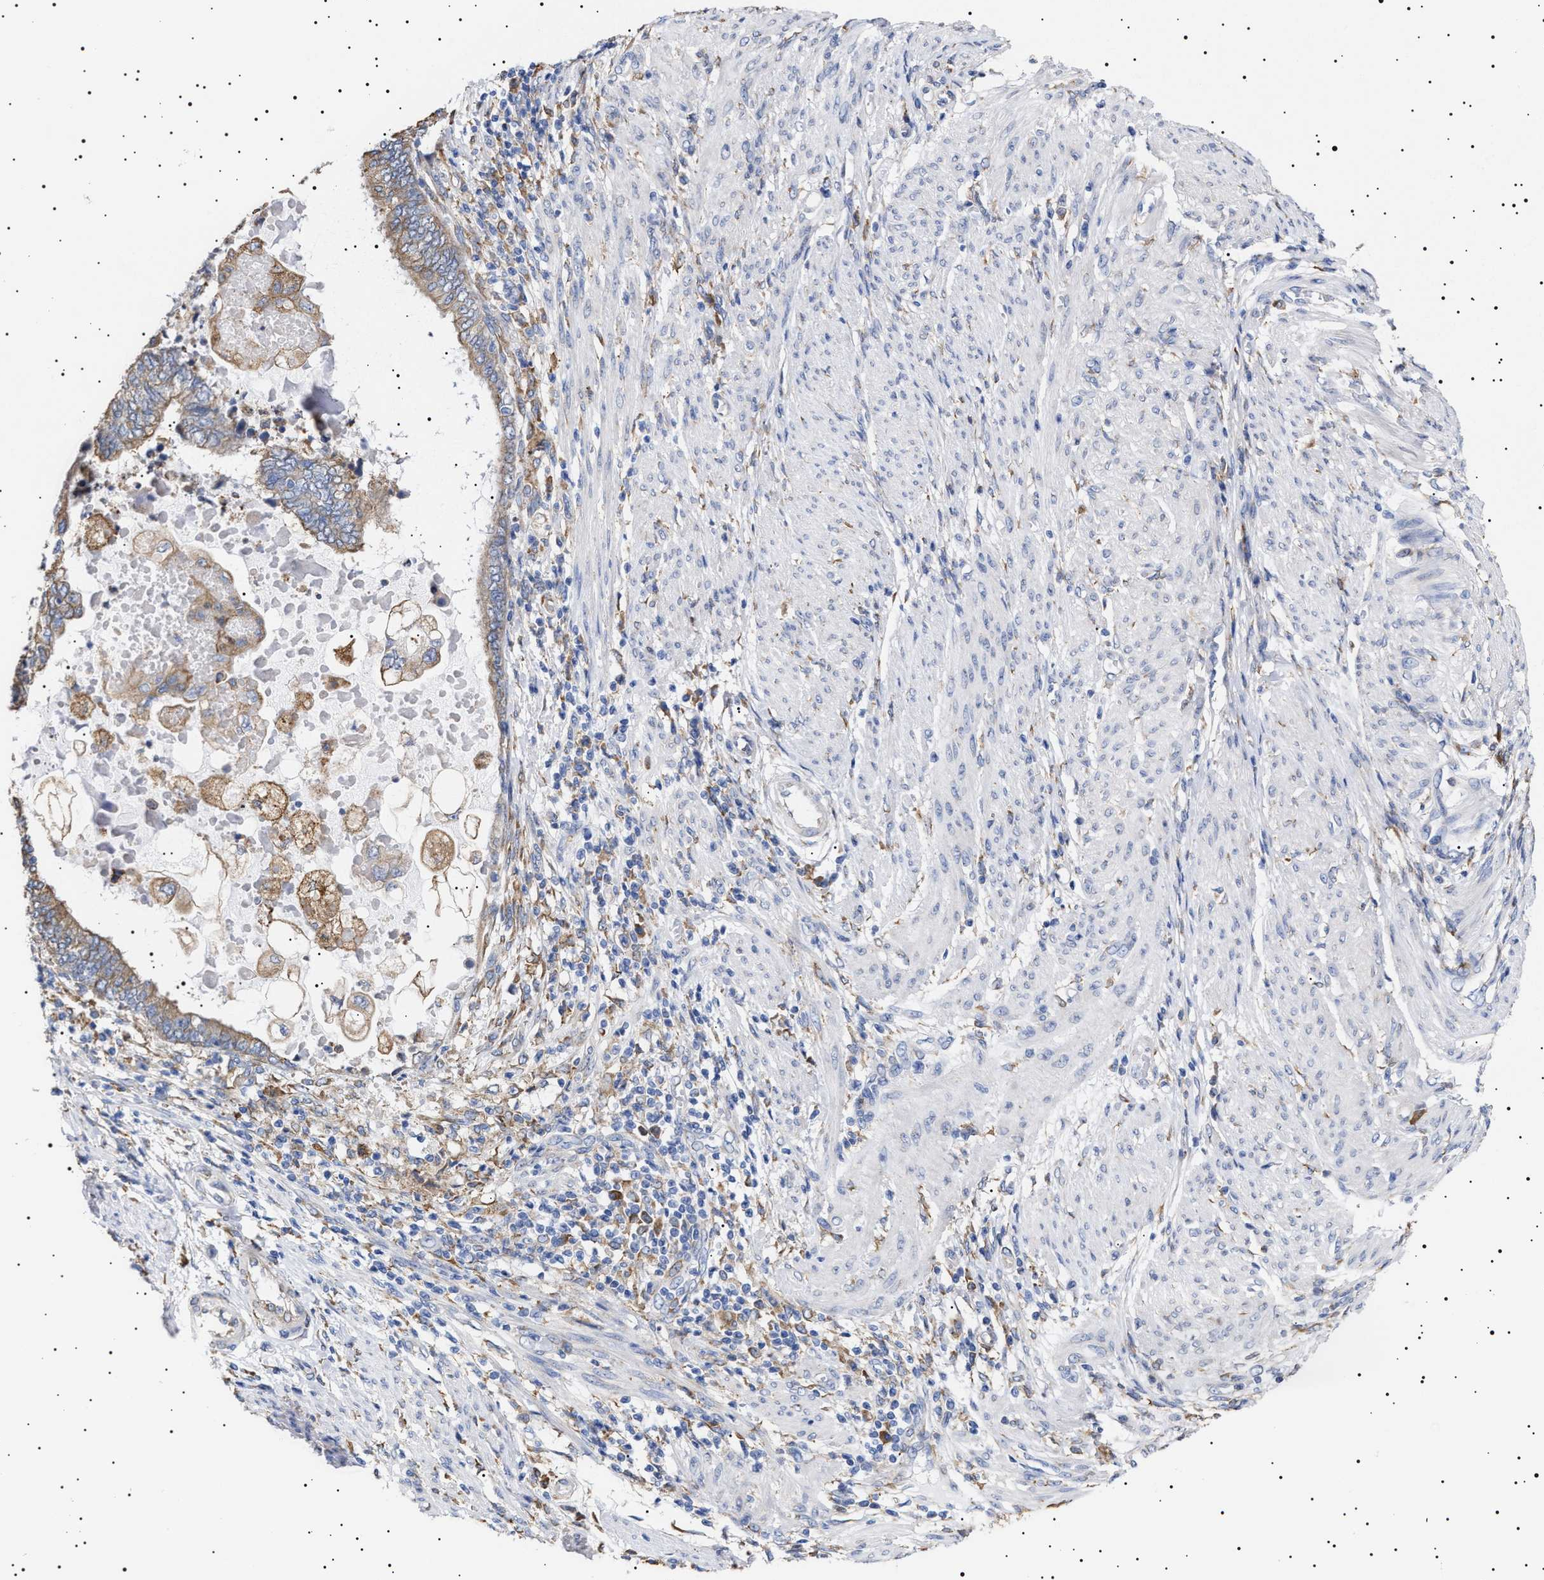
{"staining": {"intensity": "moderate", "quantity": ">75%", "location": "cytoplasmic/membranous"}, "tissue": "endometrial cancer", "cell_type": "Tumor cells", "image_type": "cancer", "snomed": [{"axis": "morphology", "description": "Adenocarcinoma, NOS"}, {"axis": "topography", "description": "Uterus"}, {"axis": "topography", "description": "Endometrium"}], "caption": "Endometrial cancer stained for a protein (brown) reveals moderate cytoplasmic/membranous positive positivity in about >75% of tumor cells.", "gene": "ERCC6L2", "patient": {"sex": "female", "age": 70}}